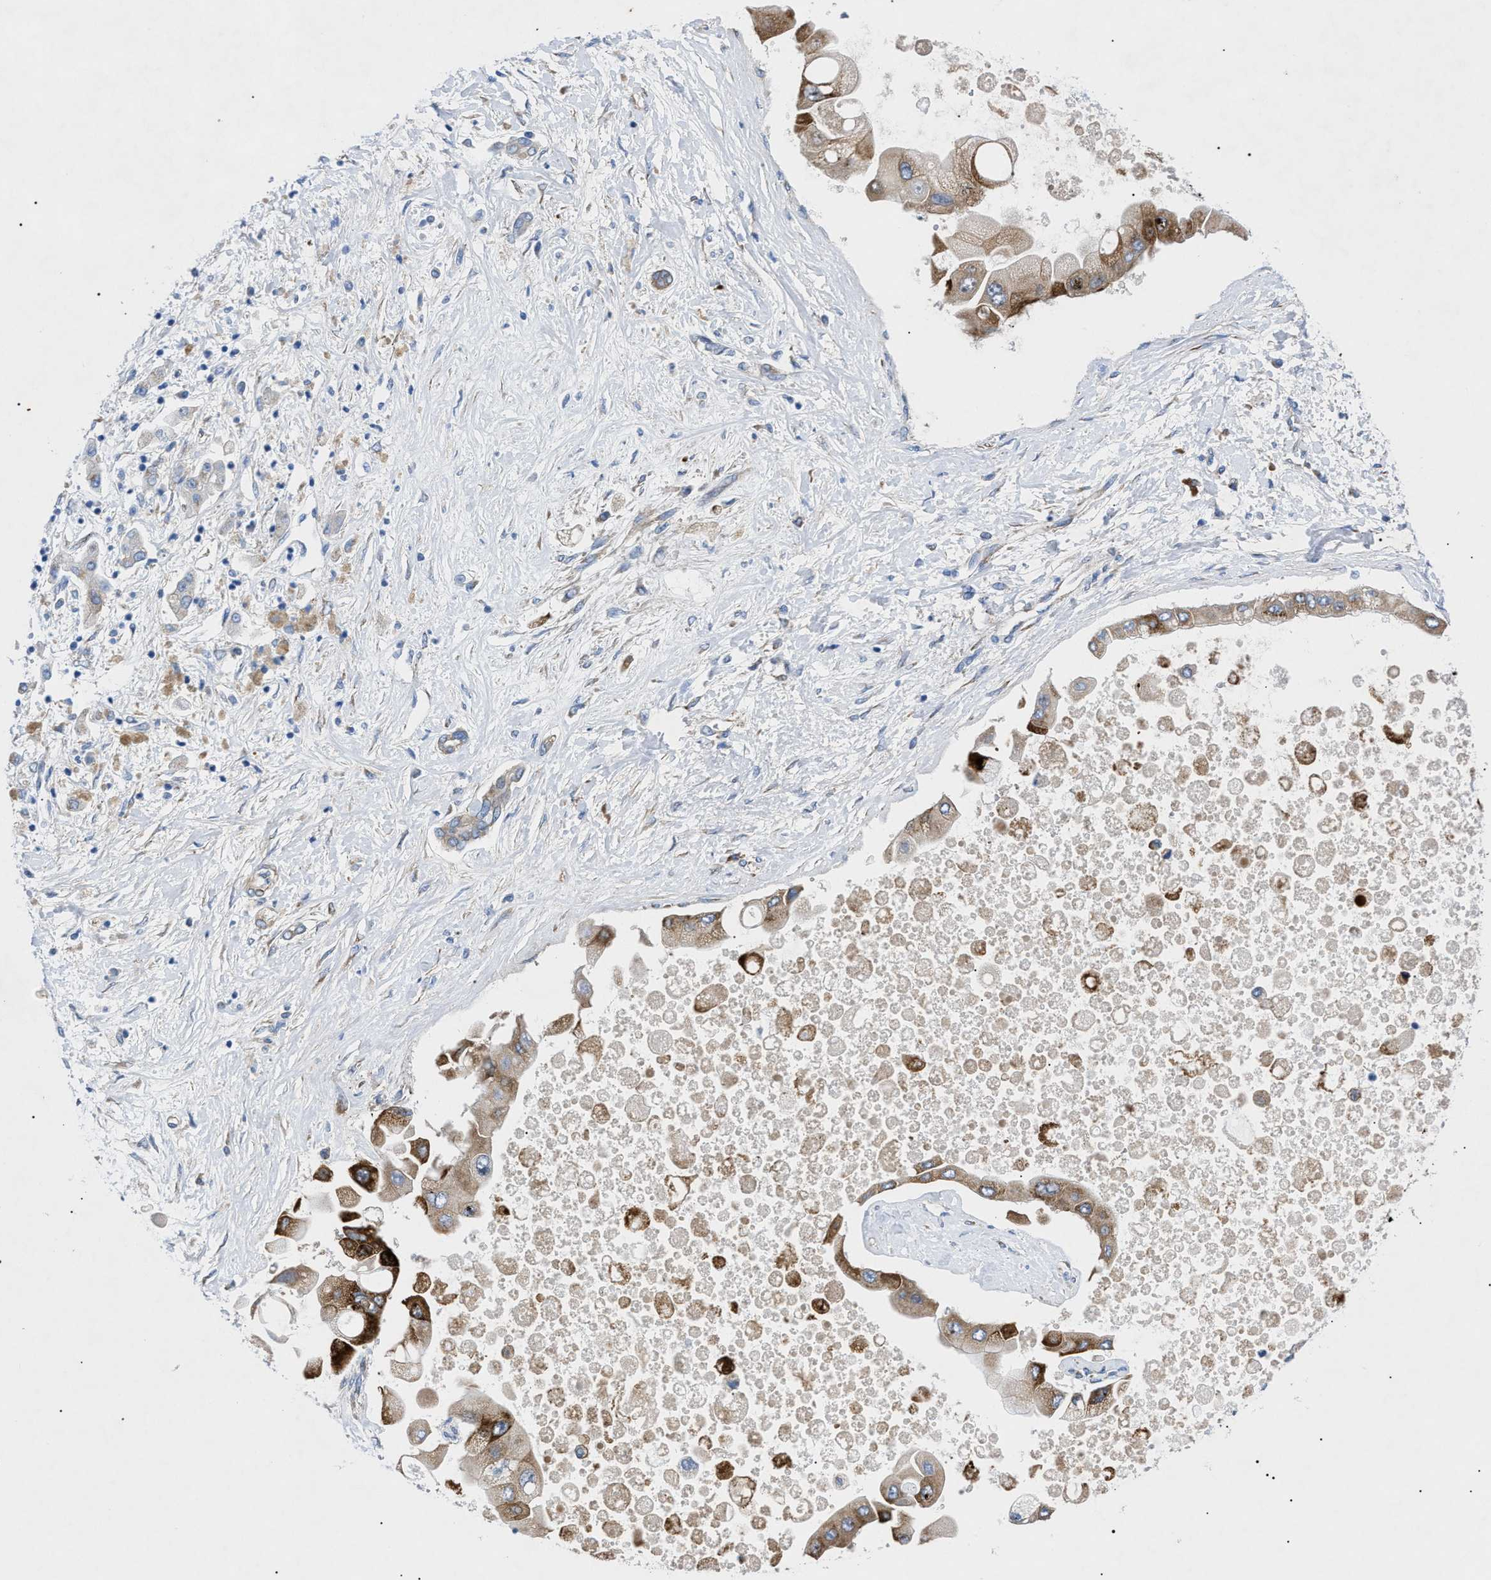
{"staining": {"intensity": "moderate", "quantity": ">75%", "location": "cytoplasmic/membranous"}, "tissue": "liver cancer", "cell_type": "Tumor cells", "image_type": "cancer", "snomed": [{"axis": "morphology", "description": "Cholangiocarcinoma"}, {"axis": "topography", "description": "Liver"}], "caption": "Tumor cells reveal medium levels of moderate cytoplasmic/membranous staining in about >75% of cells in liver cholangiocarcinoma.", "gene": "HSPB8", "patient": {"sex": "male", "age": 50}}